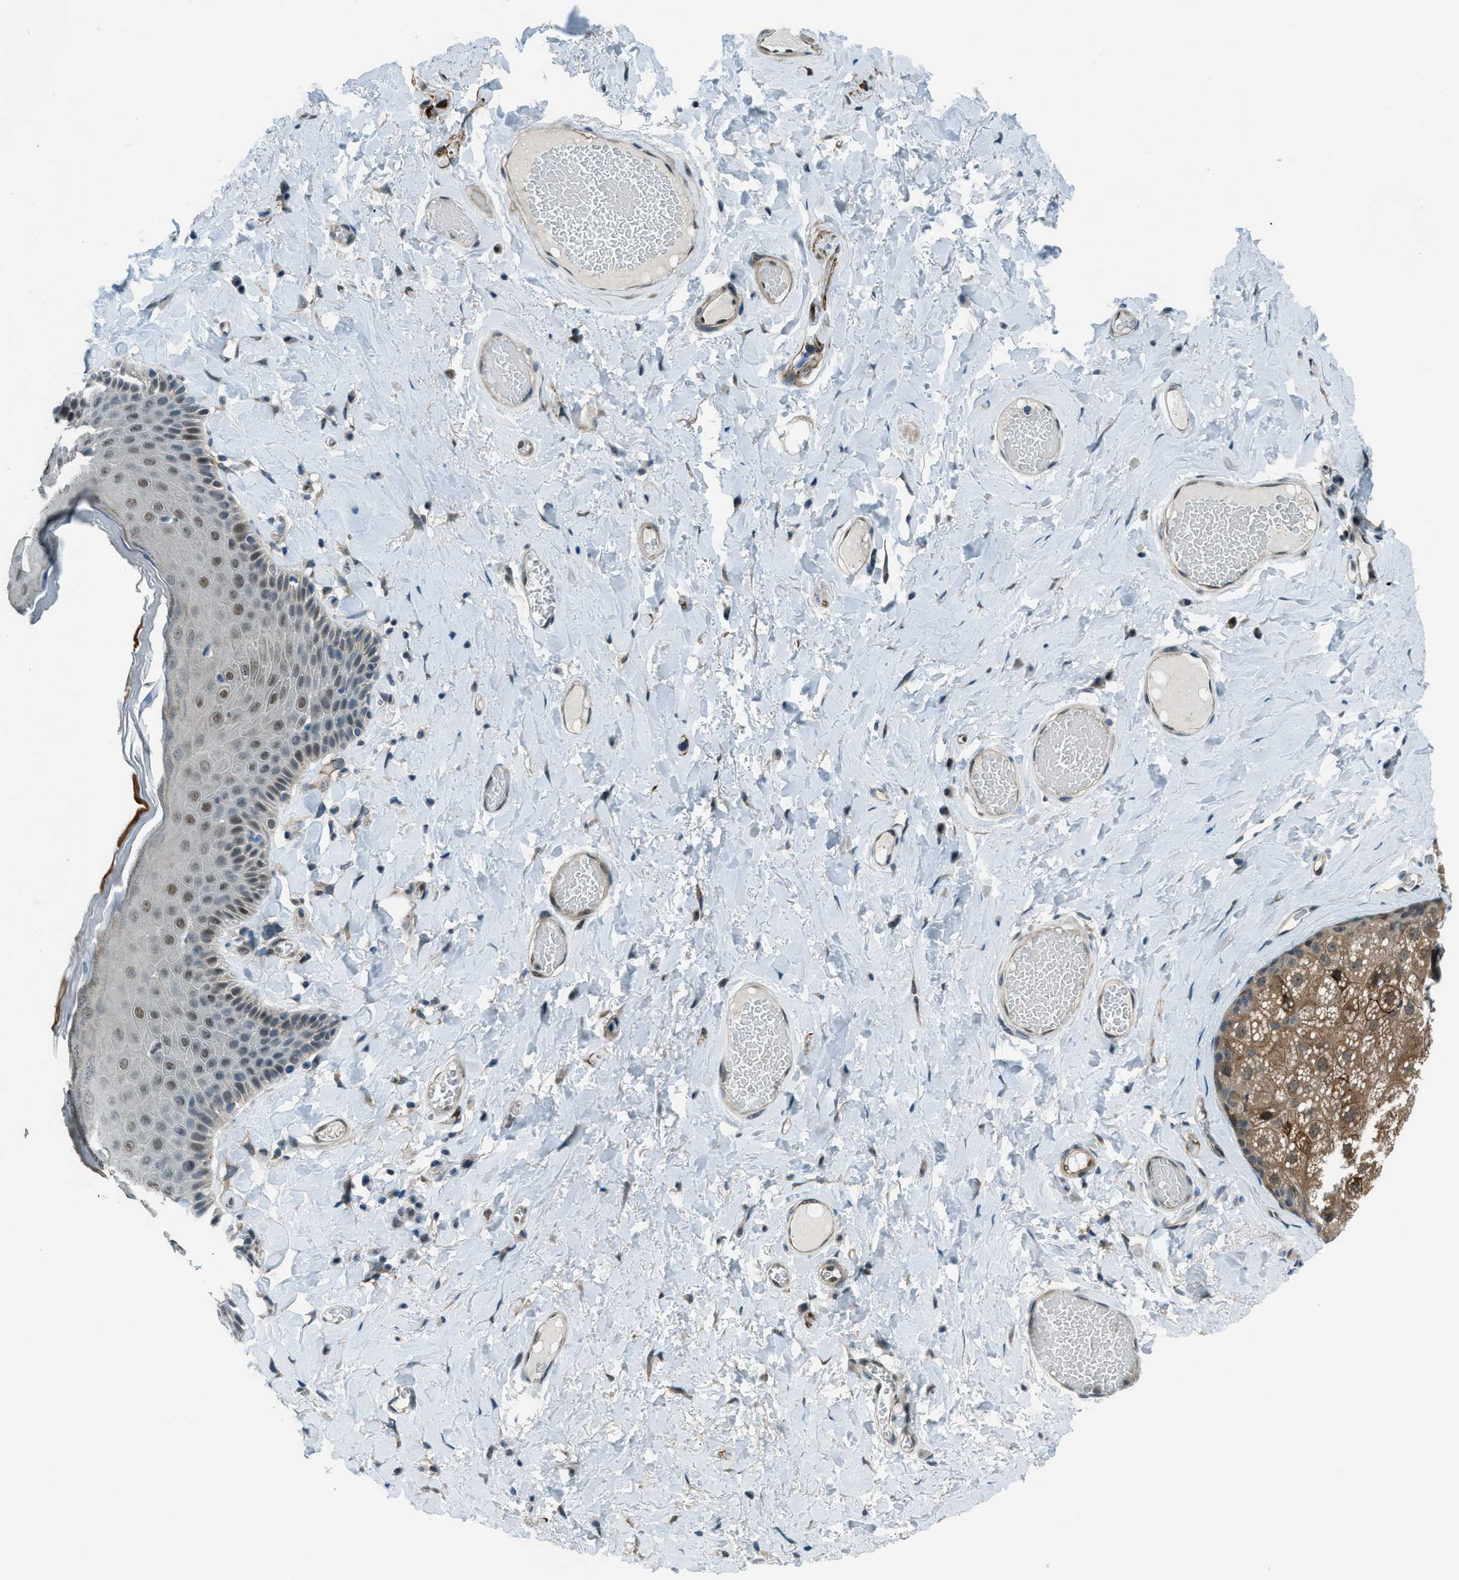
{"staining": {"intensity": "moderate", "quantity": "25%-75%", "location": "nuclear"}, "tissue": "skin", "cell_type": "Epidermal cells", "image_type": "normal", "snomed": [{"axis": "morphology", "description": "Normal tissue, NOS"}, {"axis": "topography", "description": "Anal"}], "caption": "Human skin stained for a protein (brown) displays moderate nuclear positive positivity in about 25%-75% of epidermal cells.", "gene": "NPEPL1", "patient": {"sex": "male", "age": 69}}